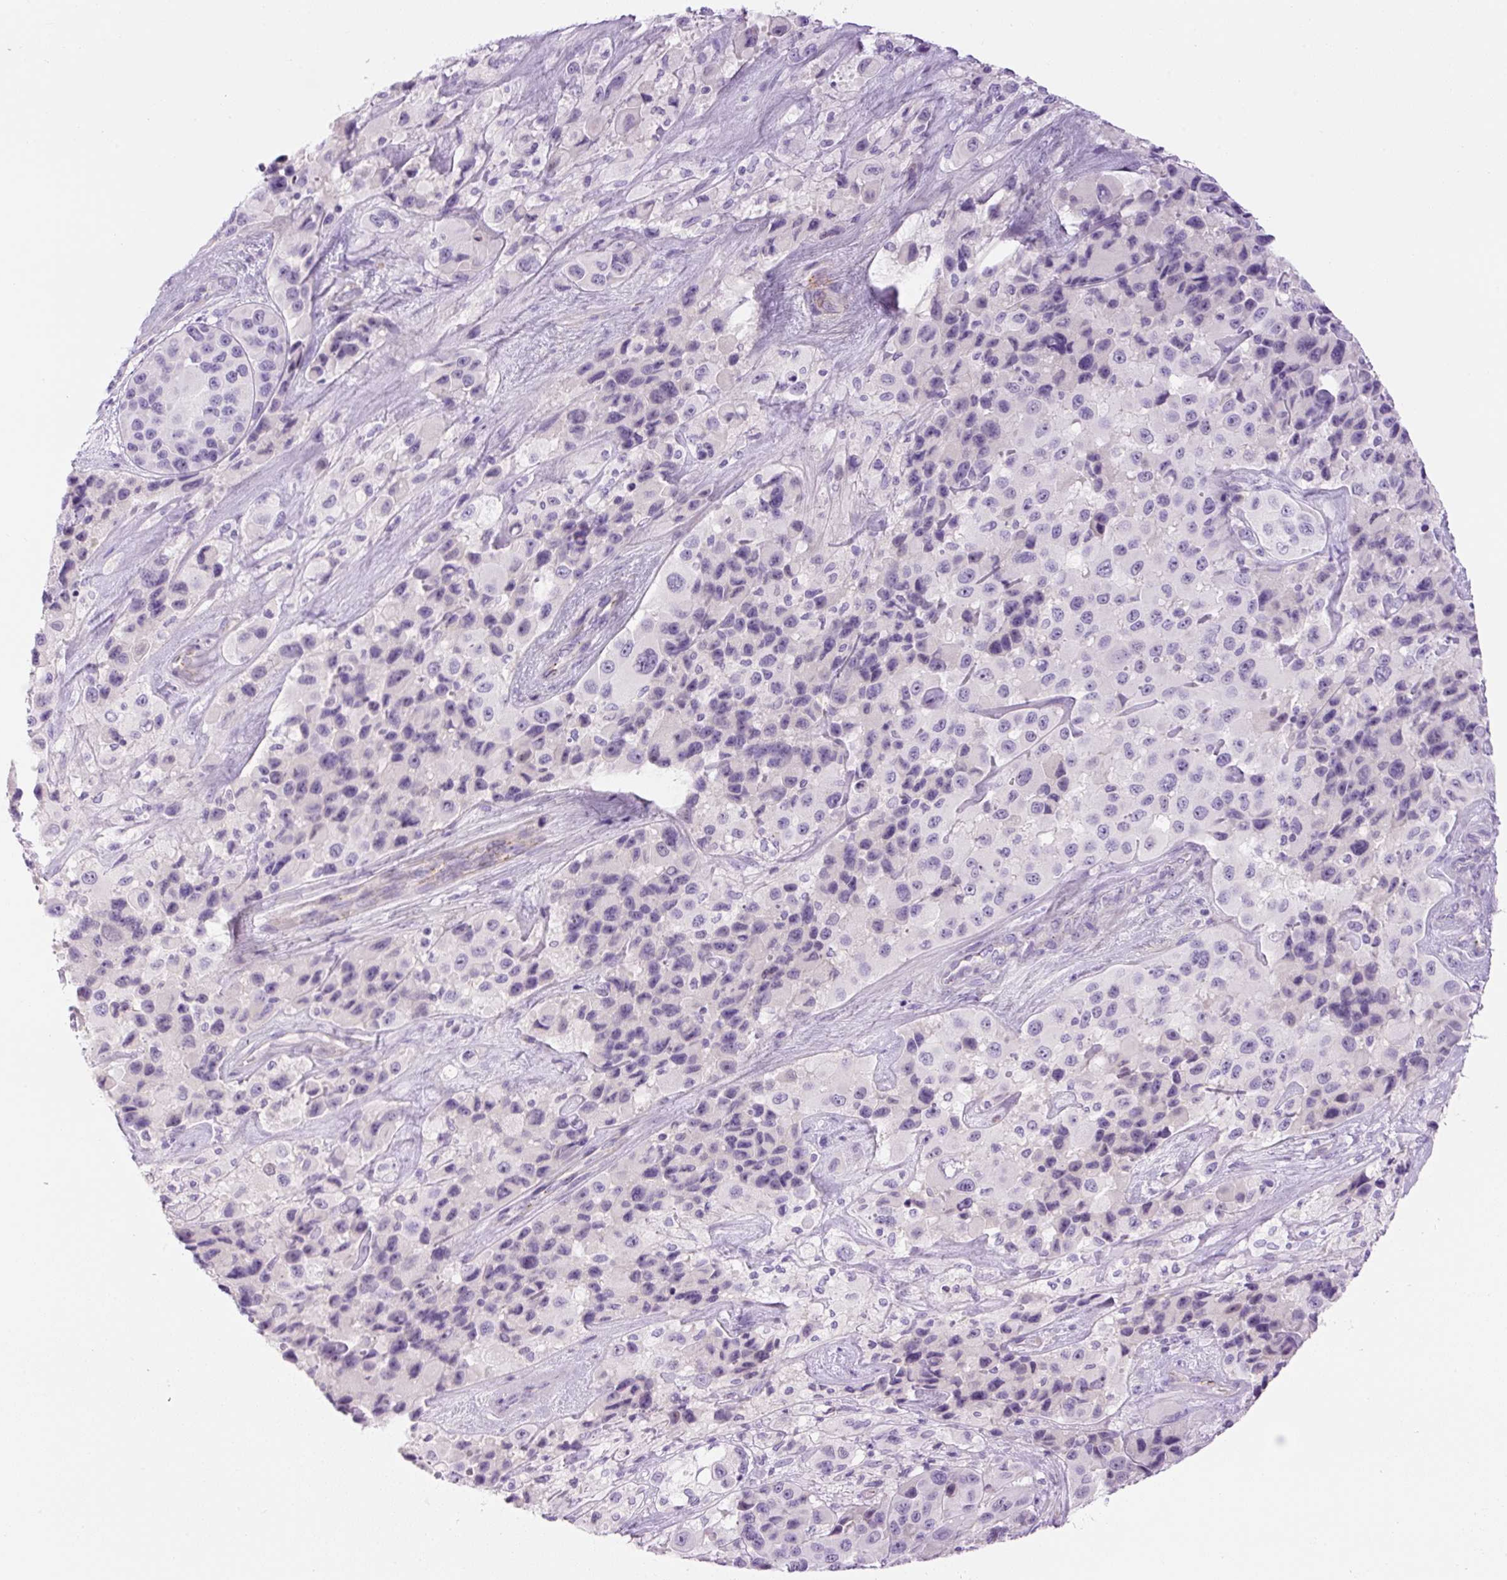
{"staining": {"intensity": "negative", "quantity": "none", "location": "none"}, "tissue": "melanoma", "cell_type": "Tumor cells", "image_type": "cancer", "snomed": [{"axis": "morphology", "description": "Malignant melanoma, Metastatic site"}, {"axis": "topography", "description": "Lymph node"}], "caption": "IHC photomicrograph of malignant melanoma (metastatic site) stained for a protein (brown), which displays no positivity in tumor cells. (Stains: DAB immunohistochemistry (IHC) with hematoxylin counter stain, Microscopy: brightfield microscopy at high magnification).", "gene": "RSPO4", "patient": {"sex": "female", "age": 65}}